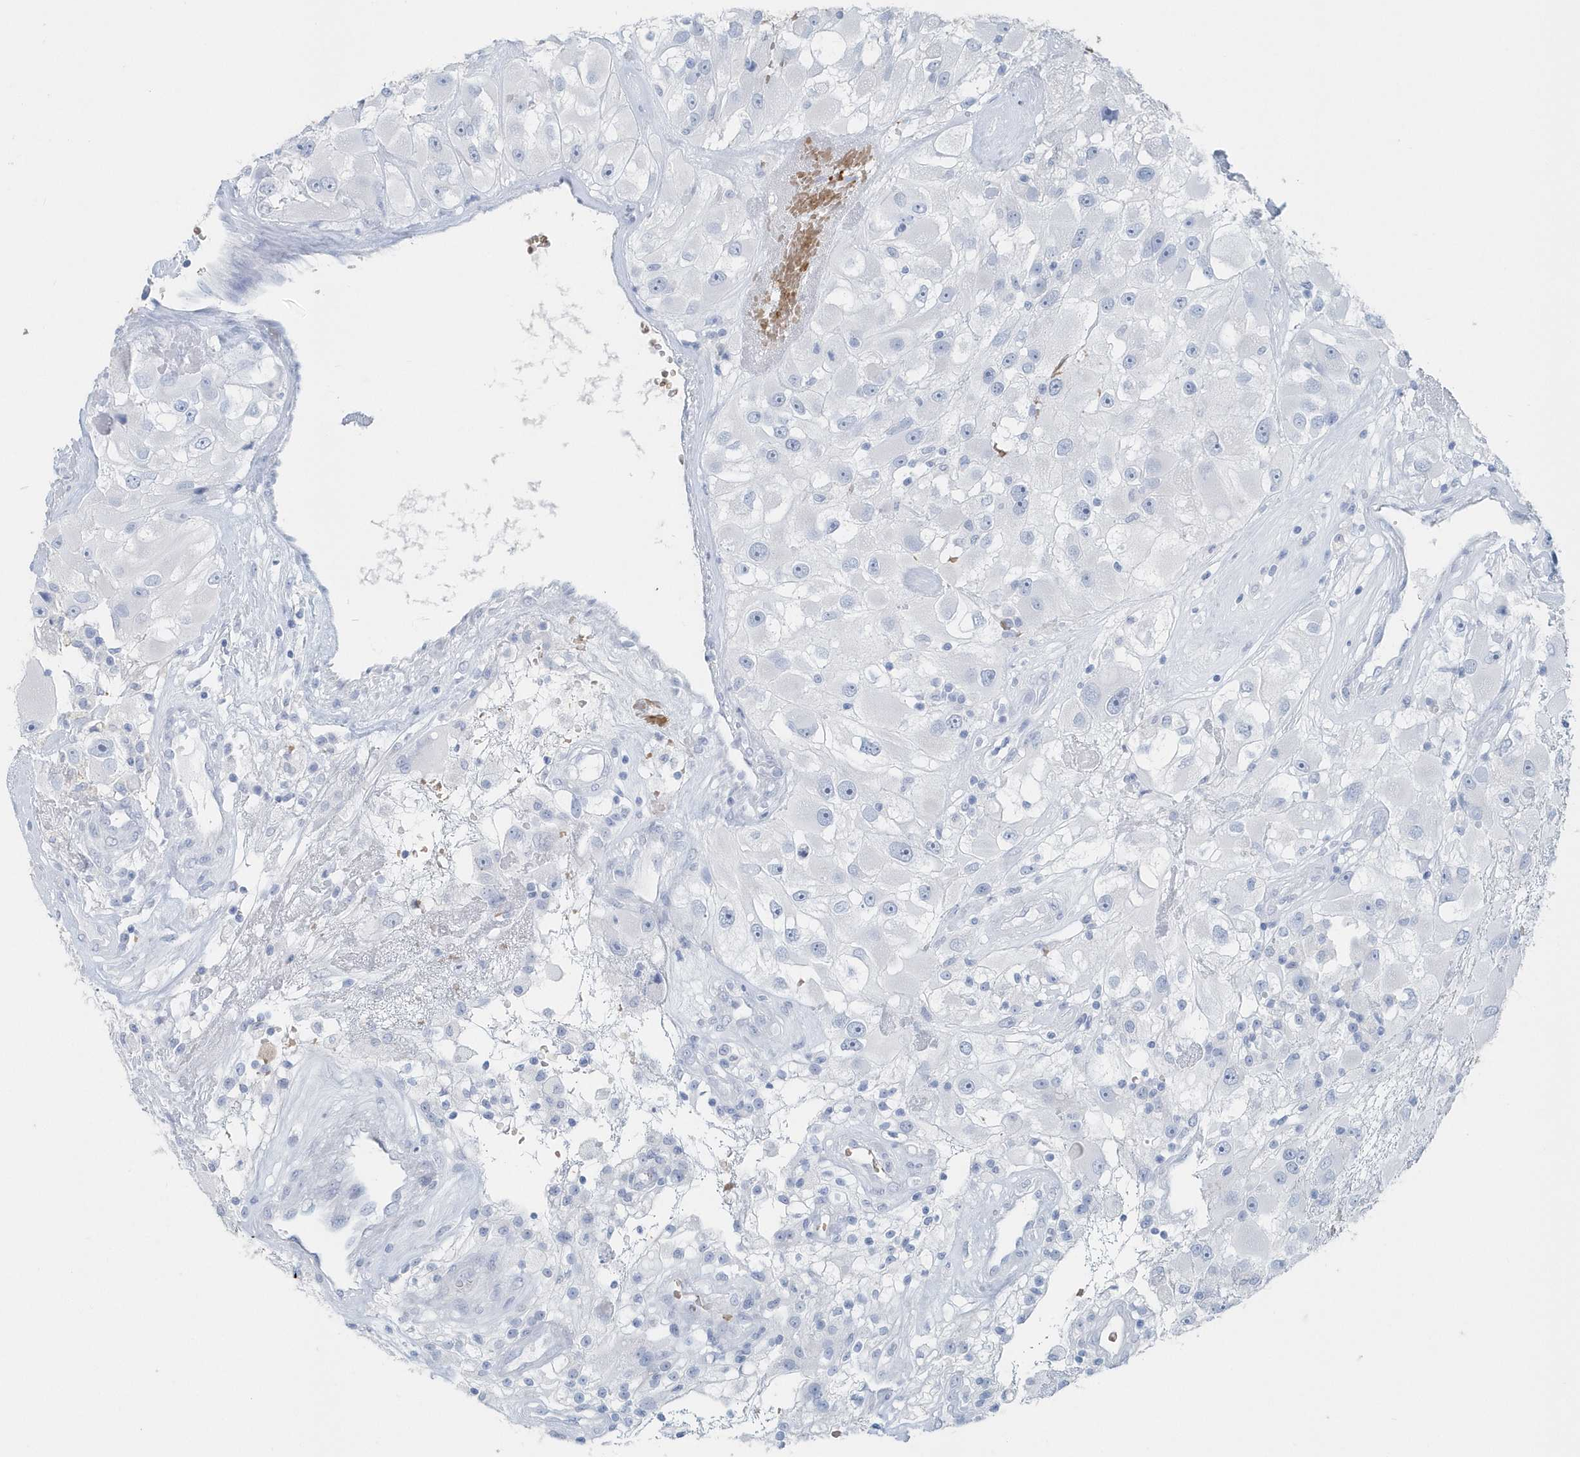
{"staining": {"intensity": "negative", "quantity": "none", "location": "none"}, "tissue": "renal cancer", "cell_type": "Tumor cells", "image_type": "cancer", "snomed": [{"axis": "morphology", "description": "Adenocarcinoma, NOS"}, {"axis": "topography", "description": "Kidney"}], "caption": "Micrograph shows no significant protein staining in tumor cells of renal adenocarcinoma.", "gene": "HBA2", "patient": {"sex": "female", "age": 52}}